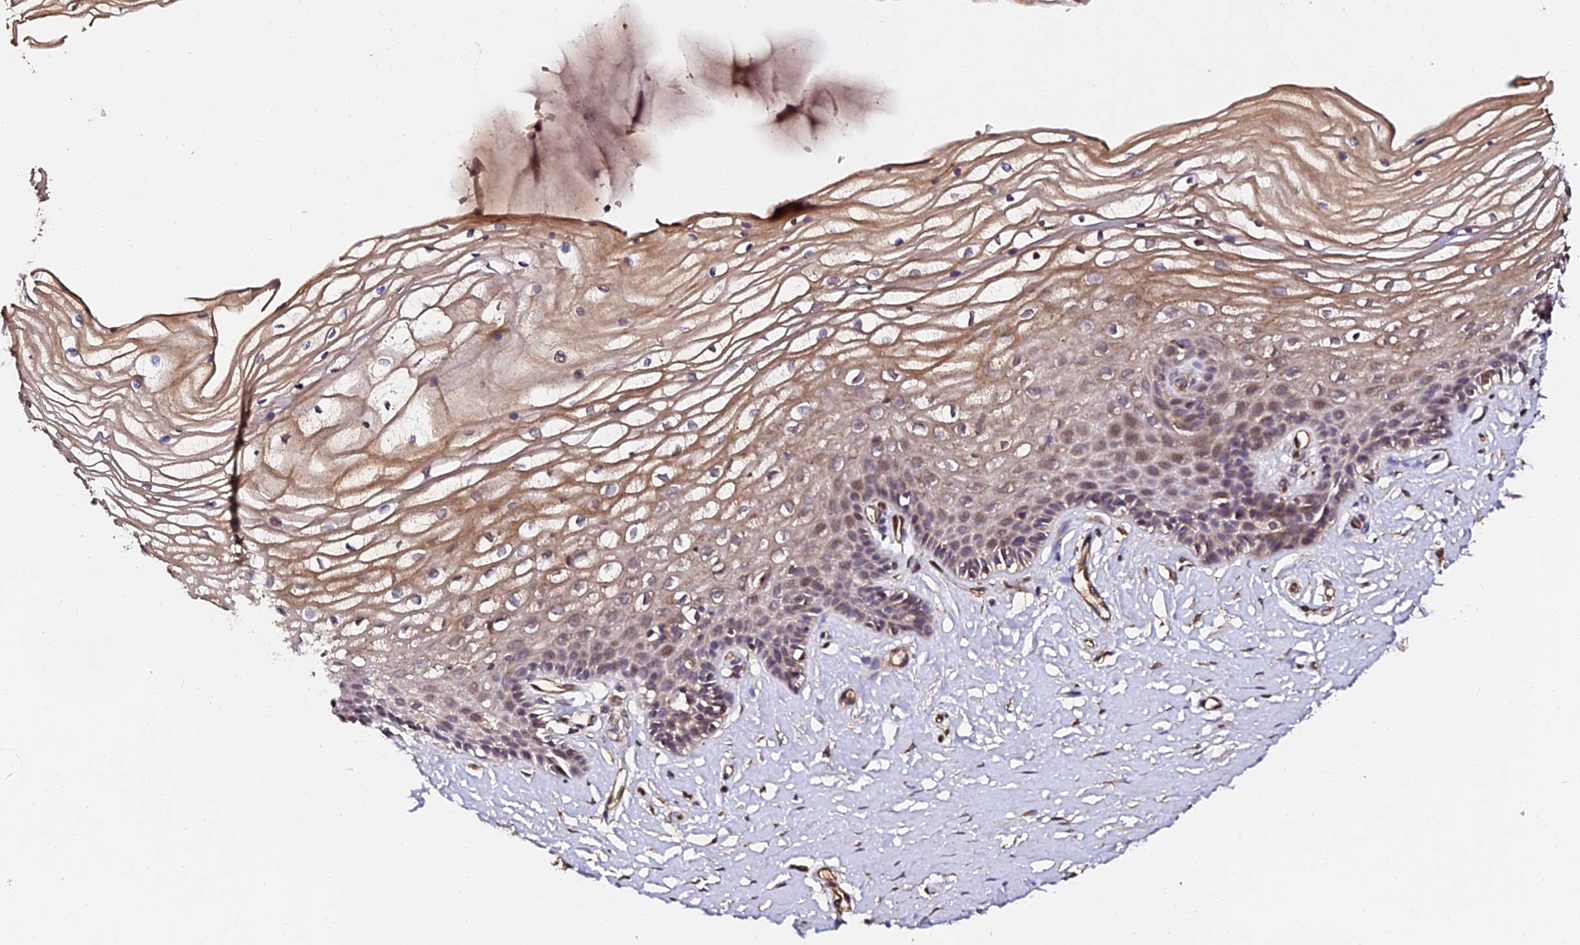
{"staining": {"intensity": "weak", "quantity": ">75%", "location": "cytoplasmic/membranous"}, "tissue": "vagina", "cell_type": "Squamous epithelial cells", "image_type": "normal", "snomed": [{"axis": "morphology", "description": "Normal tissue, NOS"}, {"axis": "topography", "description": "Vagina"}, {"axis": "topography", "description": "Cervix"}], "caption": "DAB immunohistochemical staining of normal human vagina shows weak cytoplasmic/membranous protein positivity in about >75% of squamous epithelial cells.", "gene": "TDO2", "patient": {"sex": "female", "age": 40}}